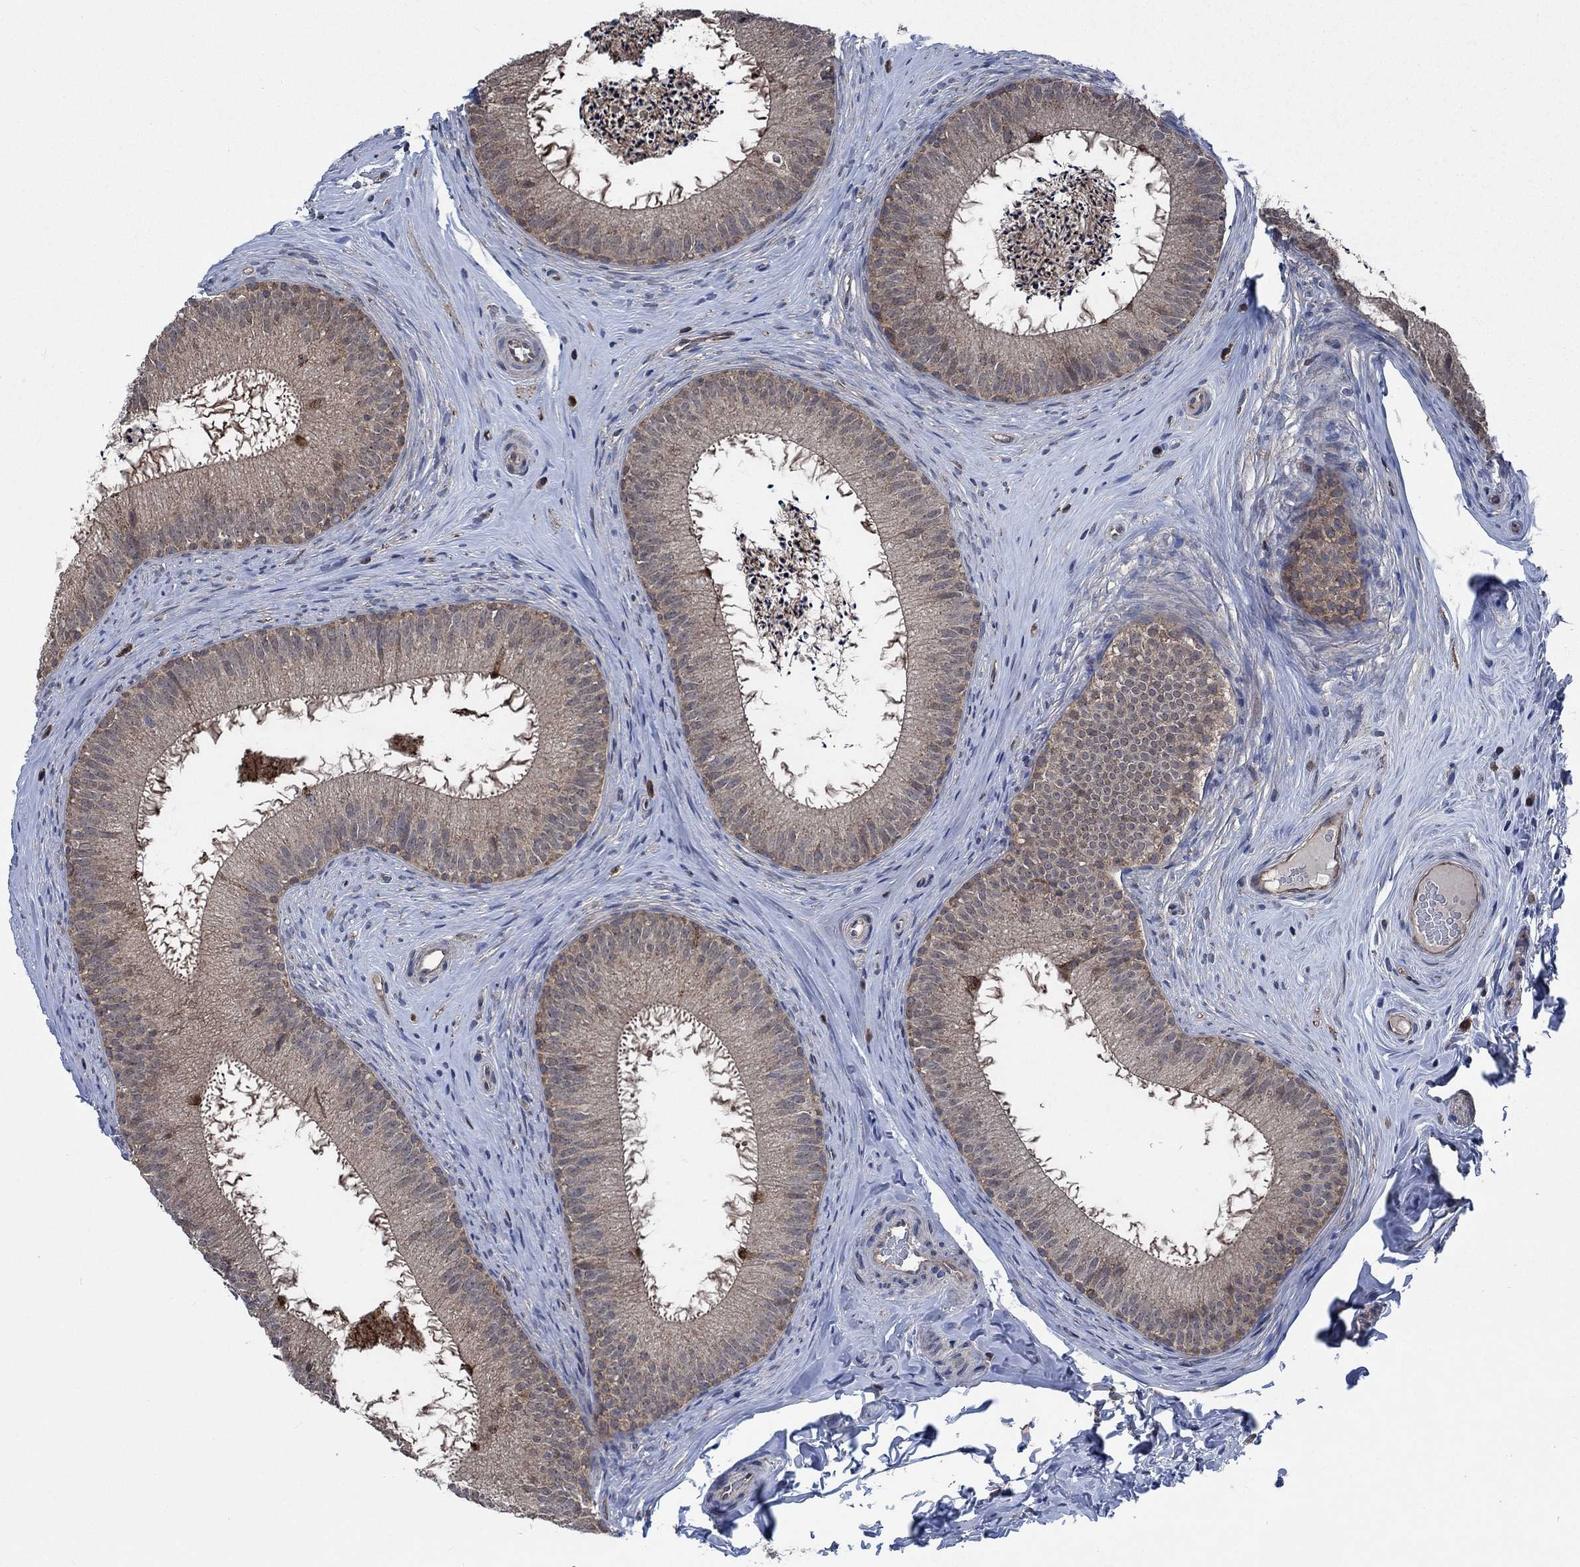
{"staining": {"intensity": "weak", "quantity": ">75%", "location": "cytoplasmic/membranous"}, "tissue": "epididymis", "cell_type": "Glandular cells", "image_type": "normal", "snomed": [{"axis": "morphology", "description": "Normal tissue, NOS"}, {"axis": "morphology", "description": "Carcinoma, Embryonal, NOS"}, {"axis": "topography", "description": "Testis"}, {"axis": "topography", "description": "Epididymis"}], "caption": "Glandular cells display low levels of weak cytoplasmic/membranous expression in approximately >75% of cells in unremarkable human epididymis.", "gene": "STXBP6", "patient": {"sex": "male", "age": 24}}